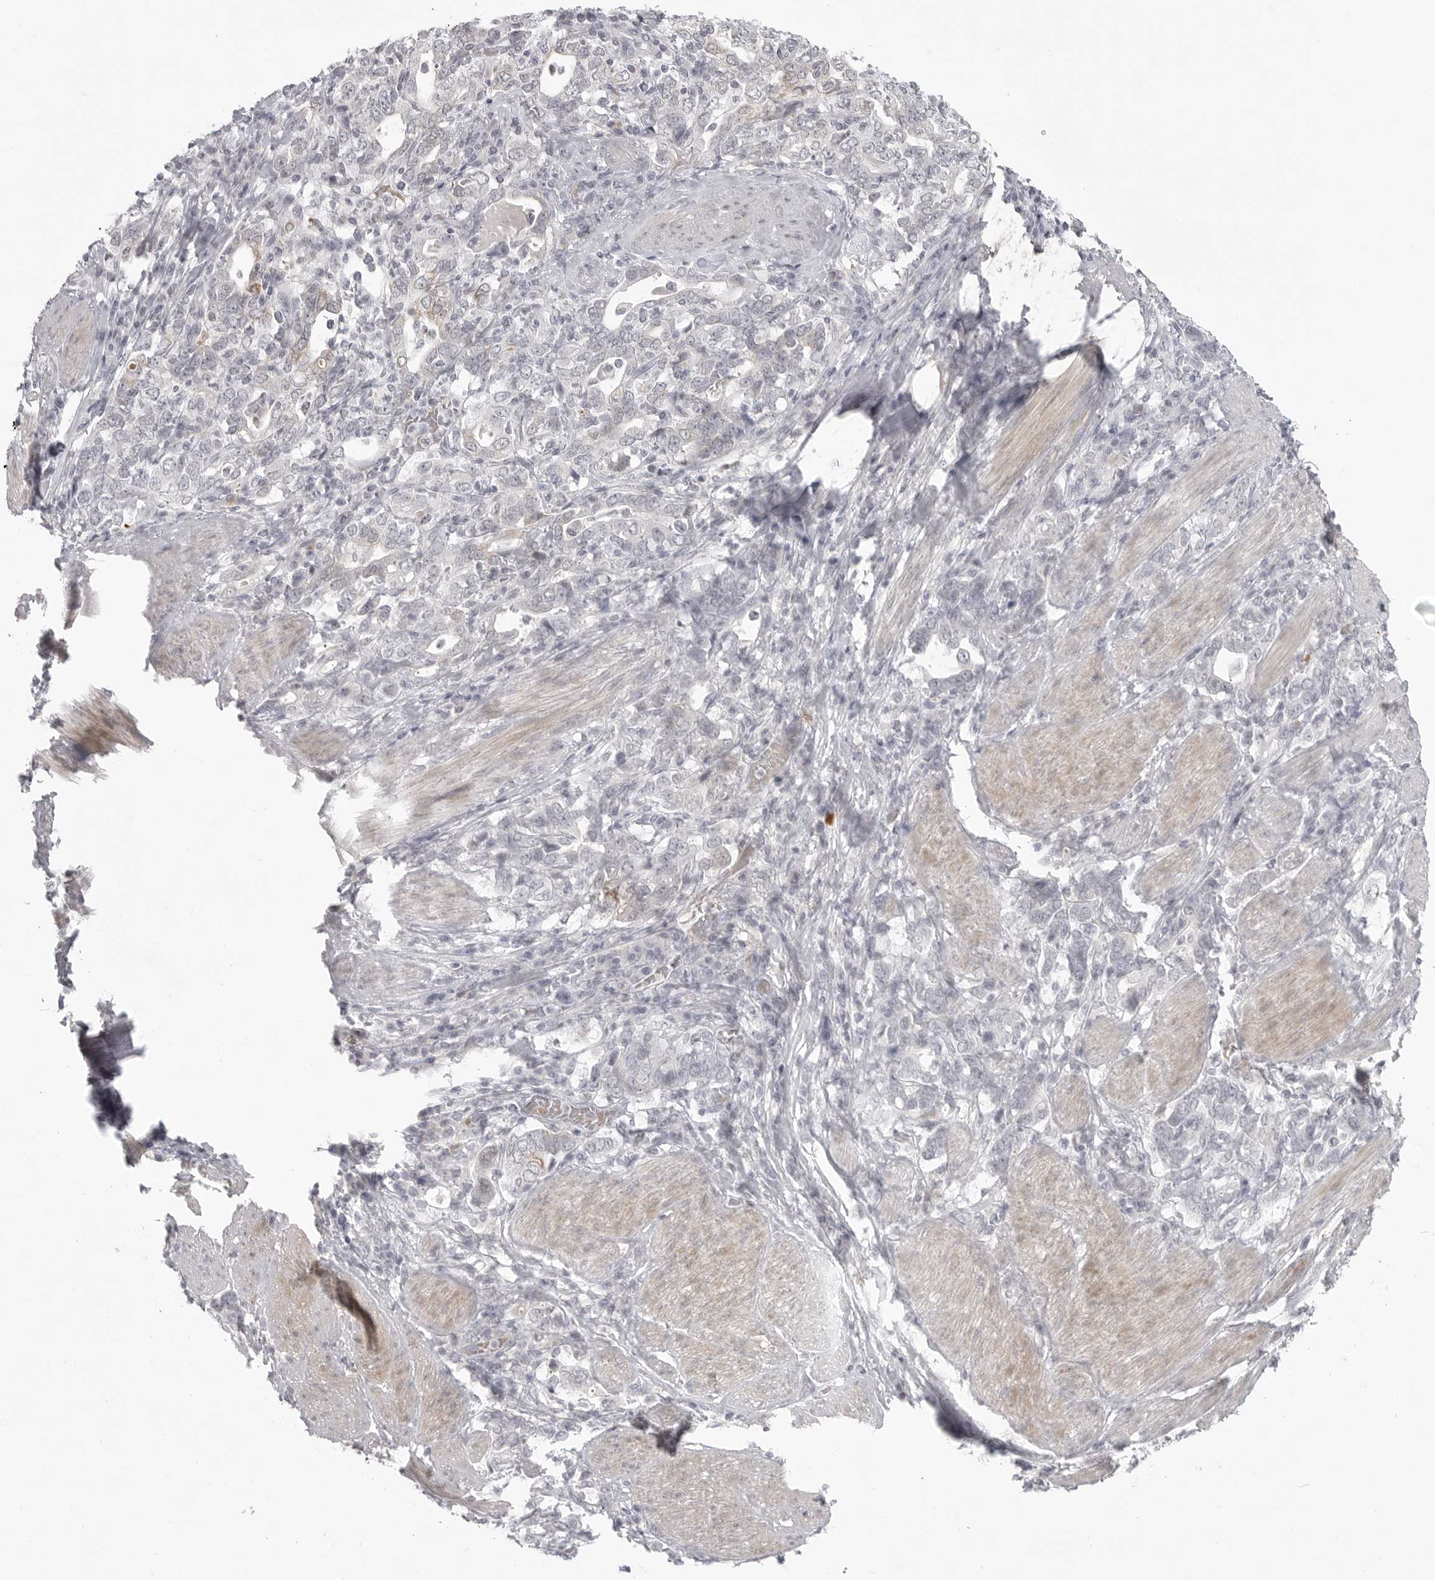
{"staining": {"intensity": "negative", "quantity": "none", "location": "none"}, "tissue": "stomach cancer", "cell_type": "Tumor cells", "image_type": "cancer", "snomed": [{"axis": "morphology", "description": "Adenocarcinoma, NOS"}, {"axis": "topography", "description": "Stomach, upper"}], "caption": "The IHC micrograph has no significant positivity in tumor cells of adenocarcinoma (stomach) tissue.", "gene": "TCTN3", "patient": {"sex": "male", "age": 62}}